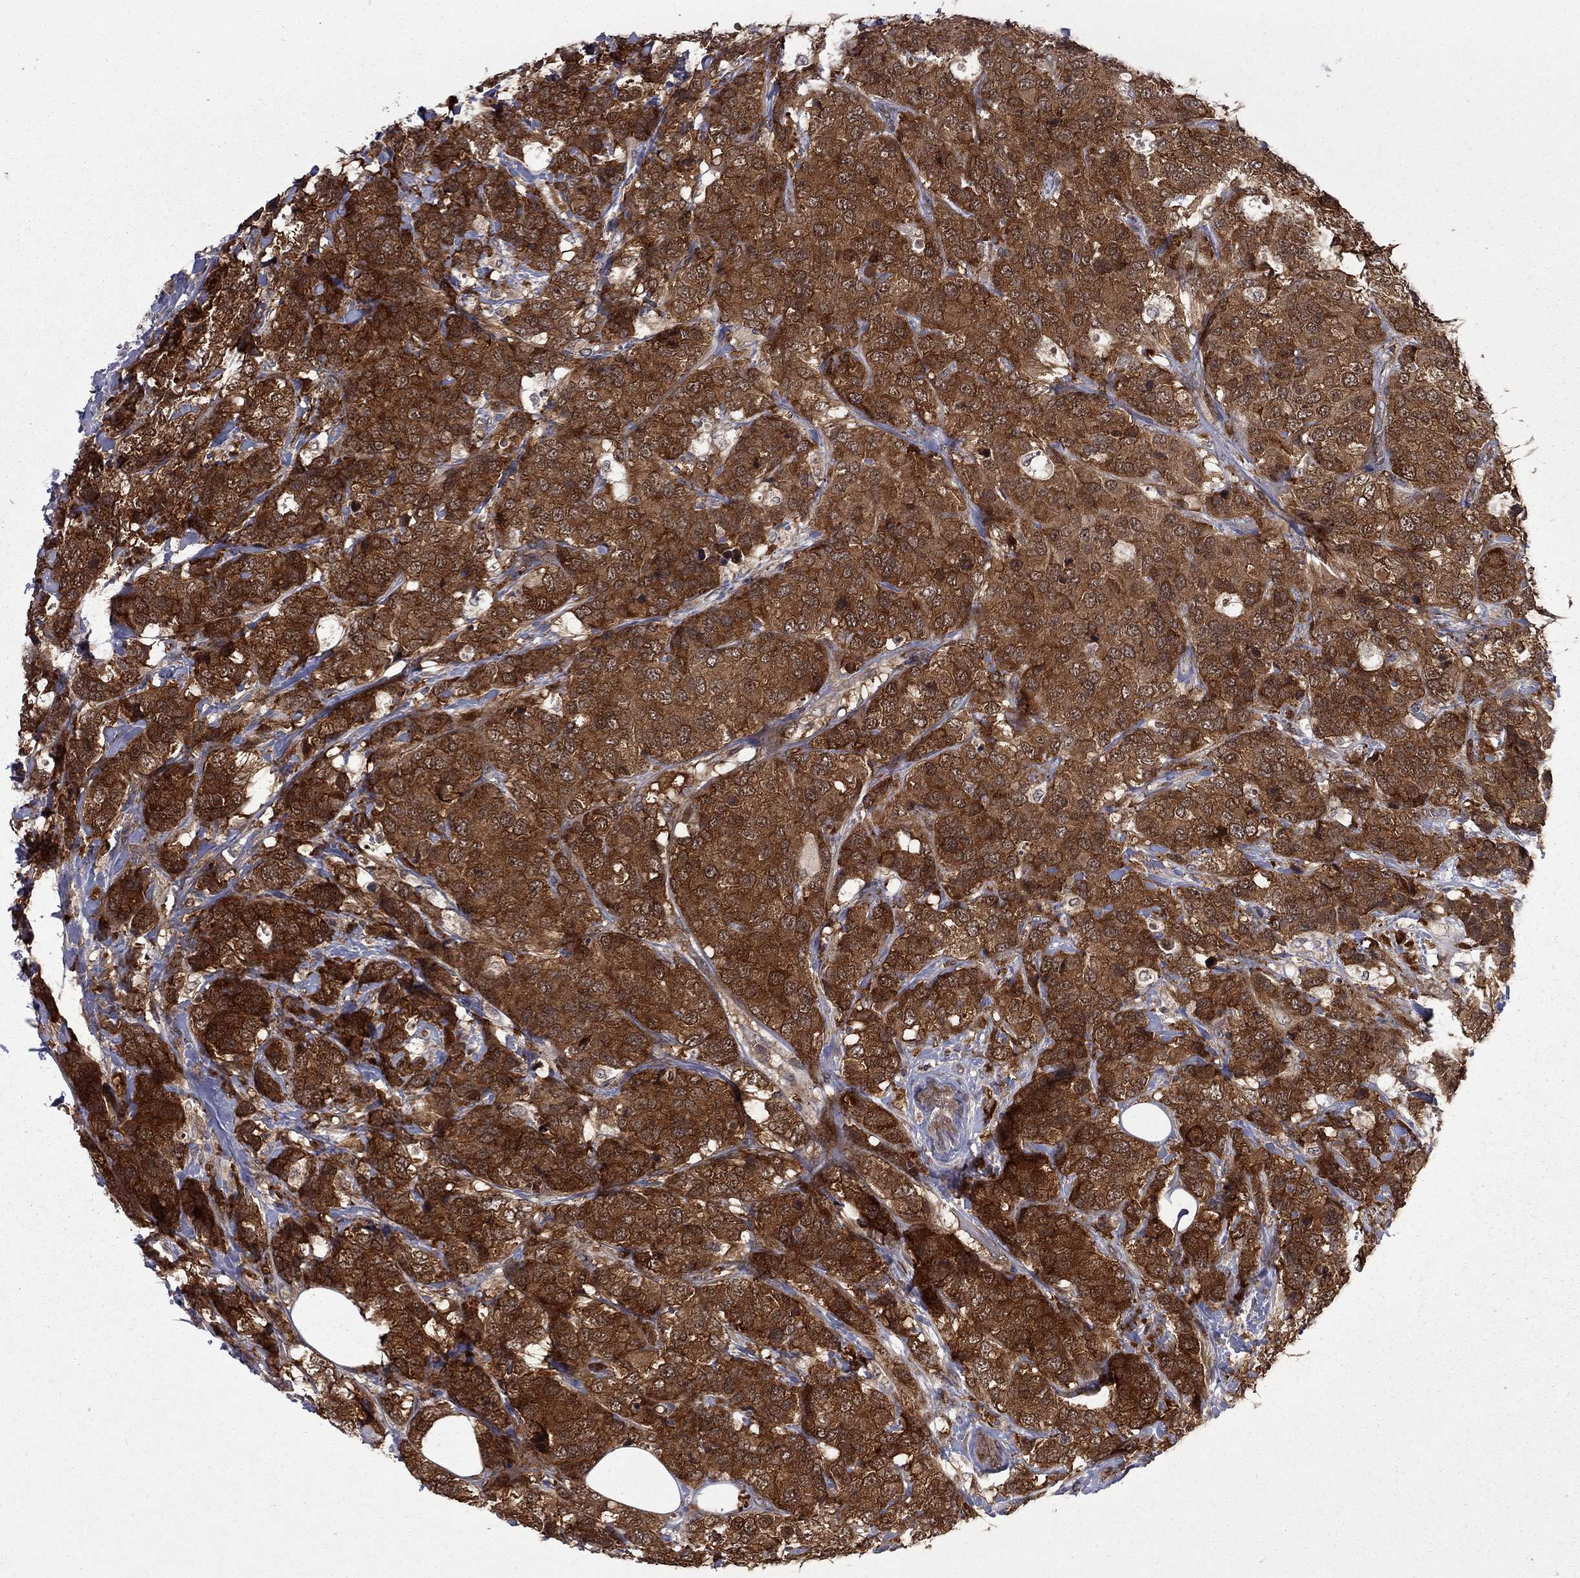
{"staining": {"intensity": "strong", "quantity": ">75%", "location": "cytoplasmic/membranous"}, "tissue": "breast cancer", "cell_type": "Tumor cells", "image_type": "cancer", "snomed": [{"axis": "morphology", "description": "Lobular carcinoma"}, {"axis": "topography", "description": "Breast"}], "caption": "DAB immunohistochemical staining of breast cancer displays strong cytoplasmic/membranous protein staining in about >75% of tumor cells. (Brightfield microscopy of DAB IHC at high magnification).", "gene": "NAA50", "patient": {"sex": "female", "age": 59}}